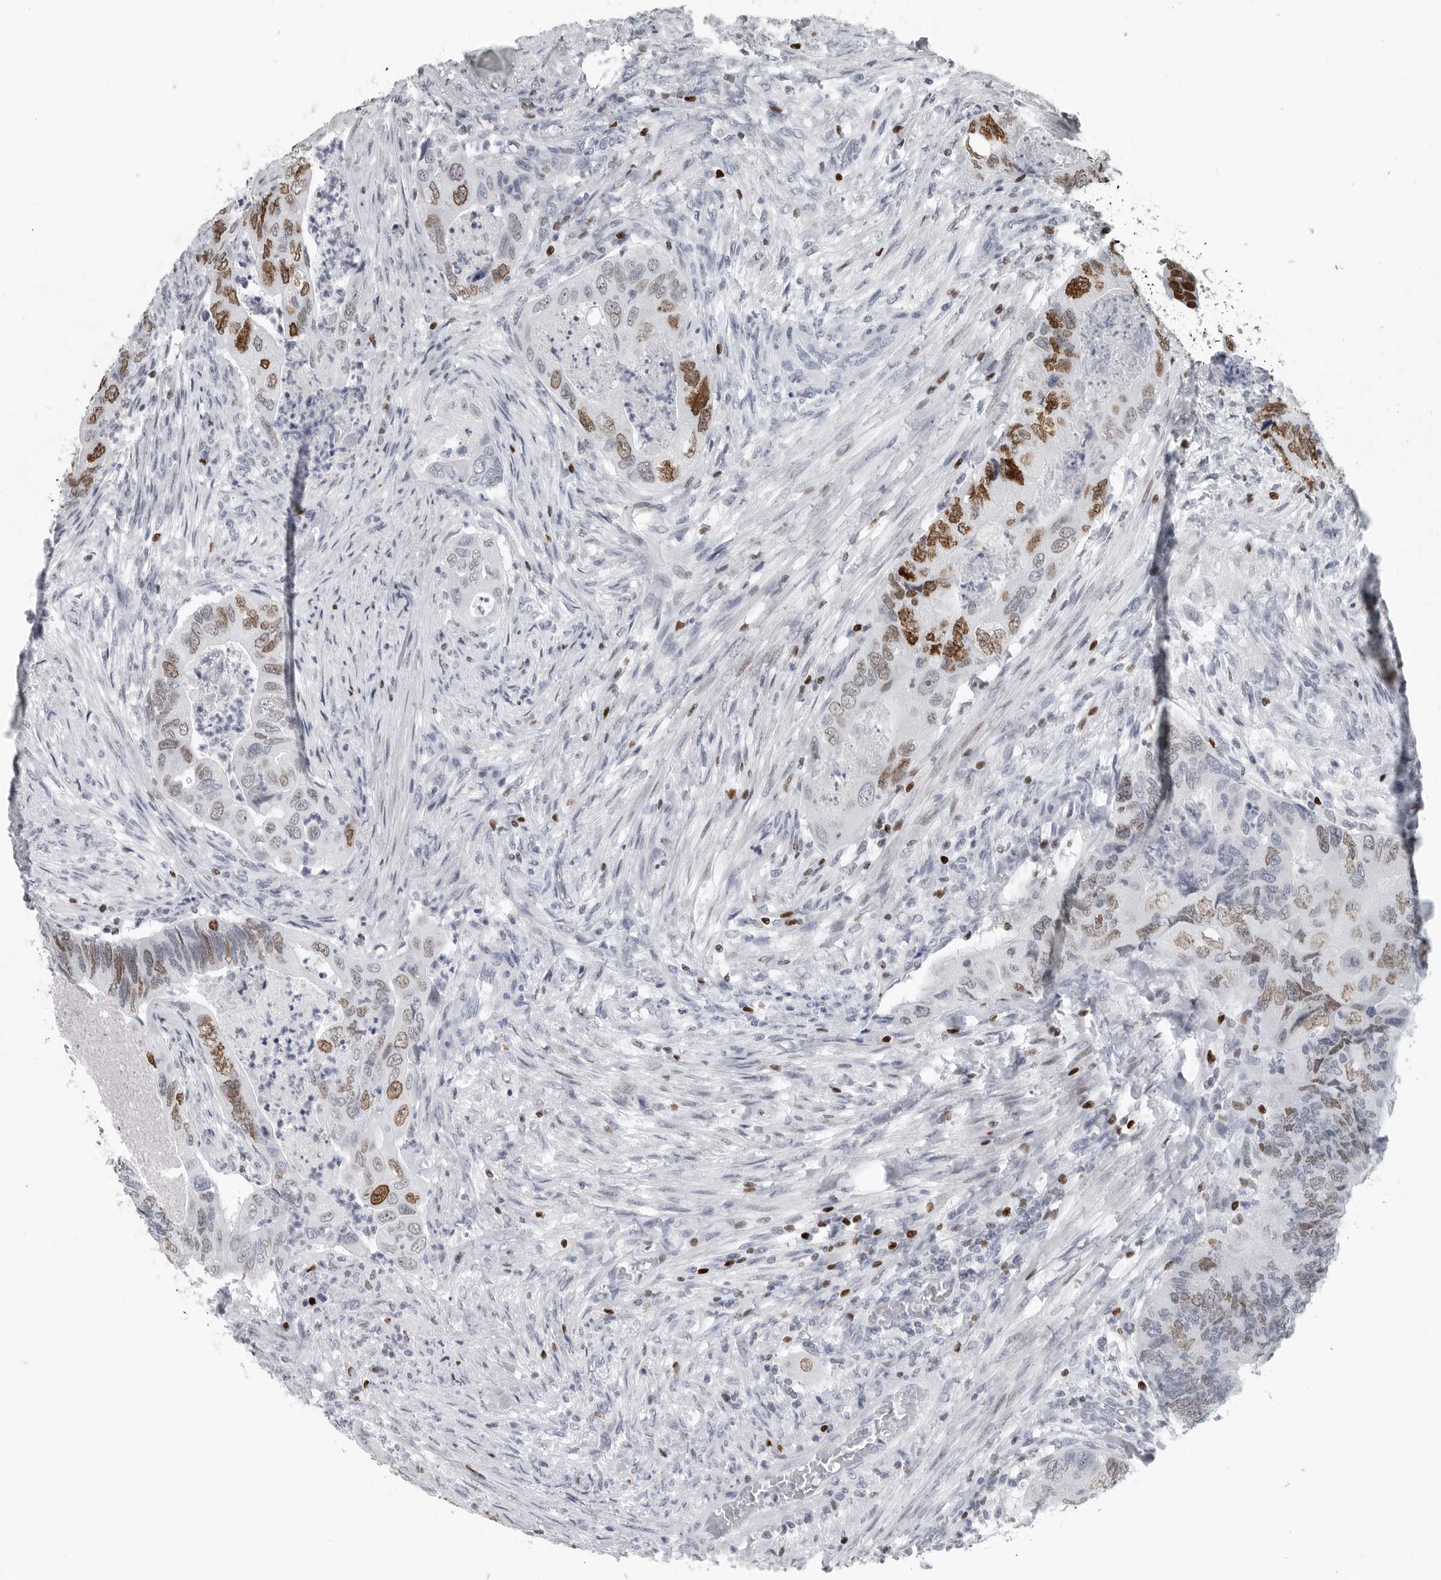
{"staining": {"intensity": "moderate", "quantity": "25%-75%", "location": "nuclear"}, "tissue": "colorectal cancer", "cell_type": "Tumor cells", "image_type": "cancer", "snomed": [{"axis": "morphology", "description": "Adenocarcinoma, NOS"}, {"axis": "topography", "description": "Rectum"}], "caption": "The micrograph displays immunohistochemical staining of adenocarcinoma (colorectal). There is moderate nuclear expression is identified in approximately 25%-75% of tumor cells.", "gene": "SATB2", "patient": {"sex": "male", "age": 63}}